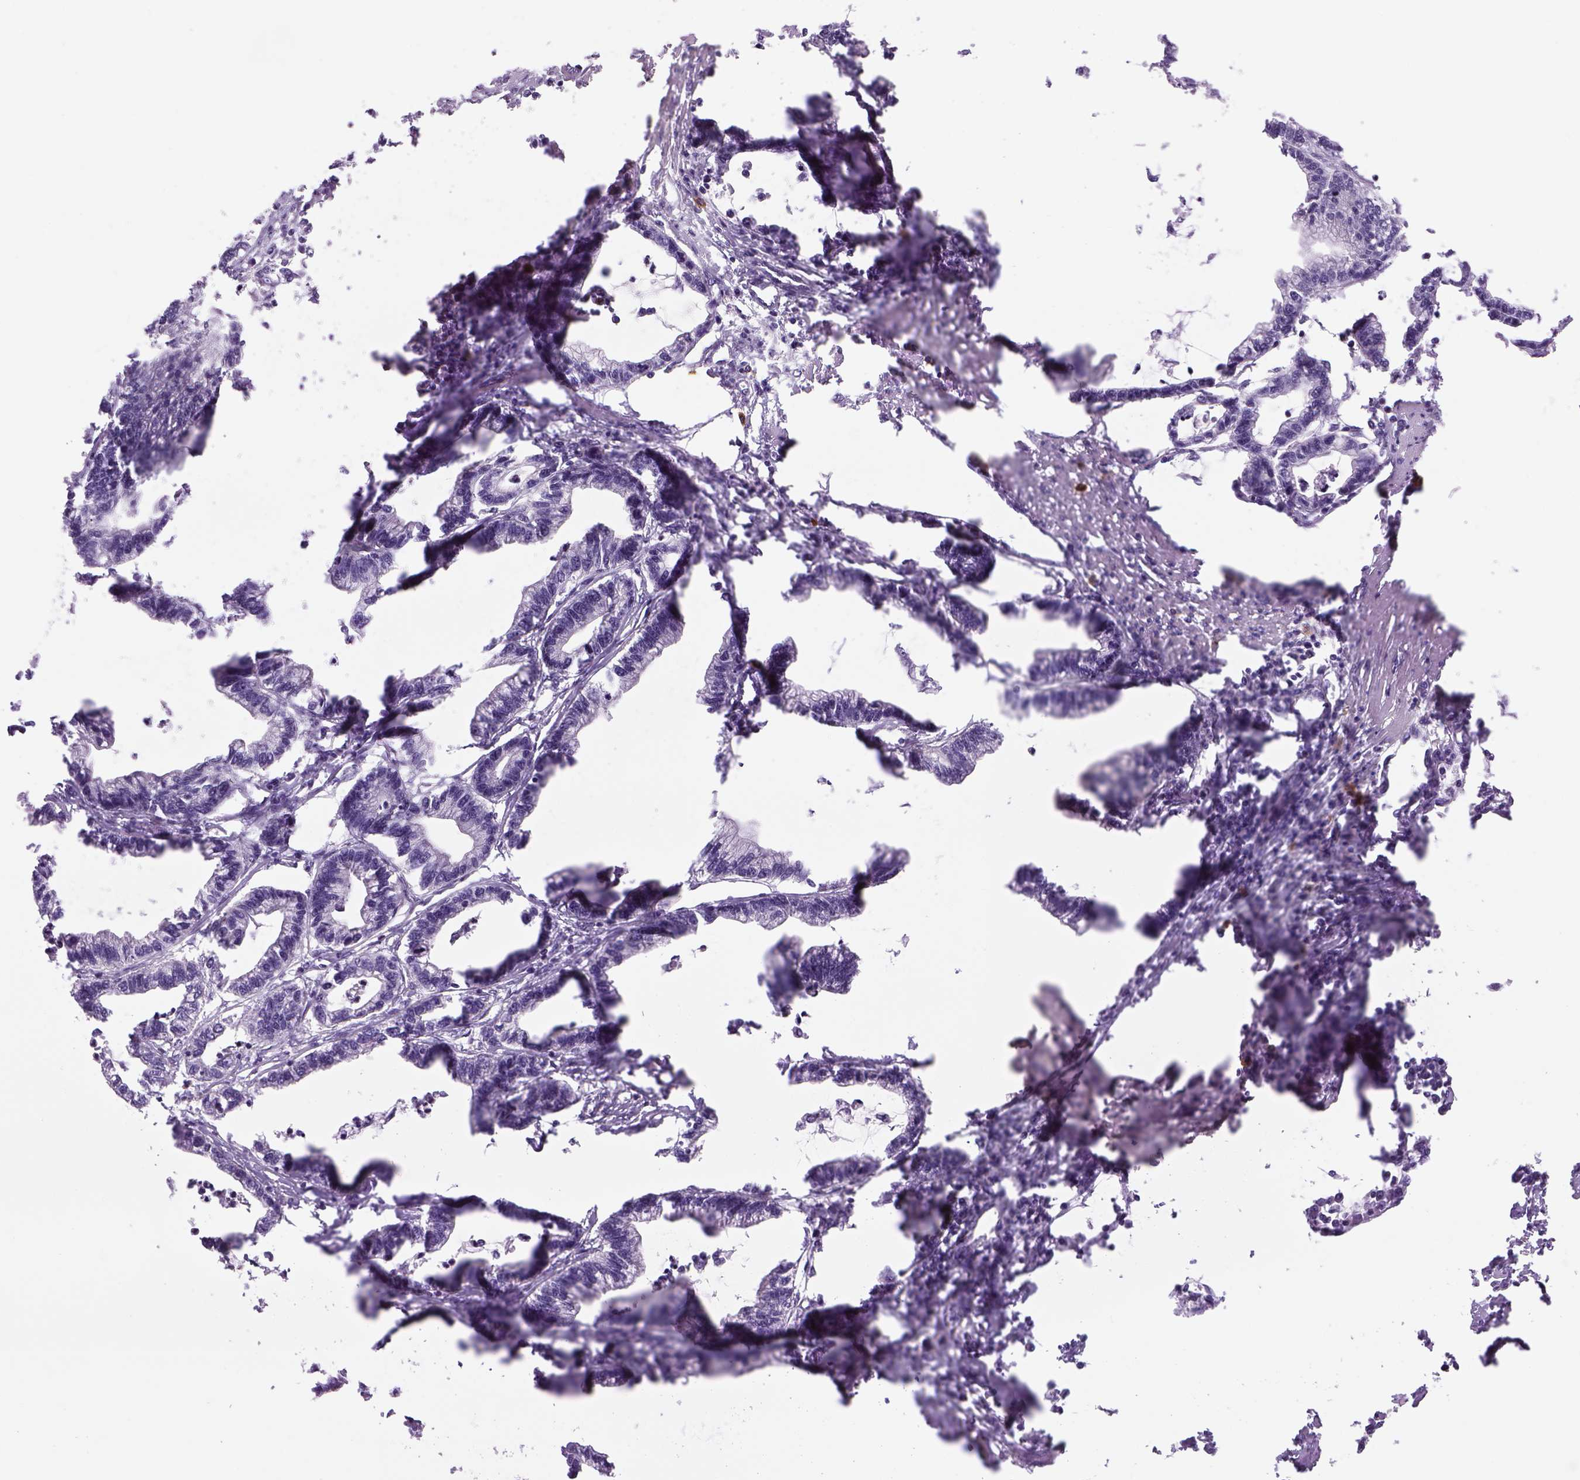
{"staining": {"intensity": "negative", "quantity": "none", "location": "none"}, "tissue": "stomach cancer", "cell_type": "Tumor cells", "image_type": "cancer", "snomed": [{"axis": "morphology", "description": "Adenocarcinoma, NOS"}, {"axis": "topography", "description": "Stomach"}], "caption": "An immunohistochemistry micrograph of stomach adenocarcinoma is shown. There is no staining in tumor cells of stomach adenocarcinoma. The staining was performed using DAB (3,3'-diaminobenzidine) to visualize the protein expression in brown, while the nuclei were stained in blue with hematoxylin (Magnification: 20x).", "gene": "DBH", "patient": {"sex": "male", "age": 83}}